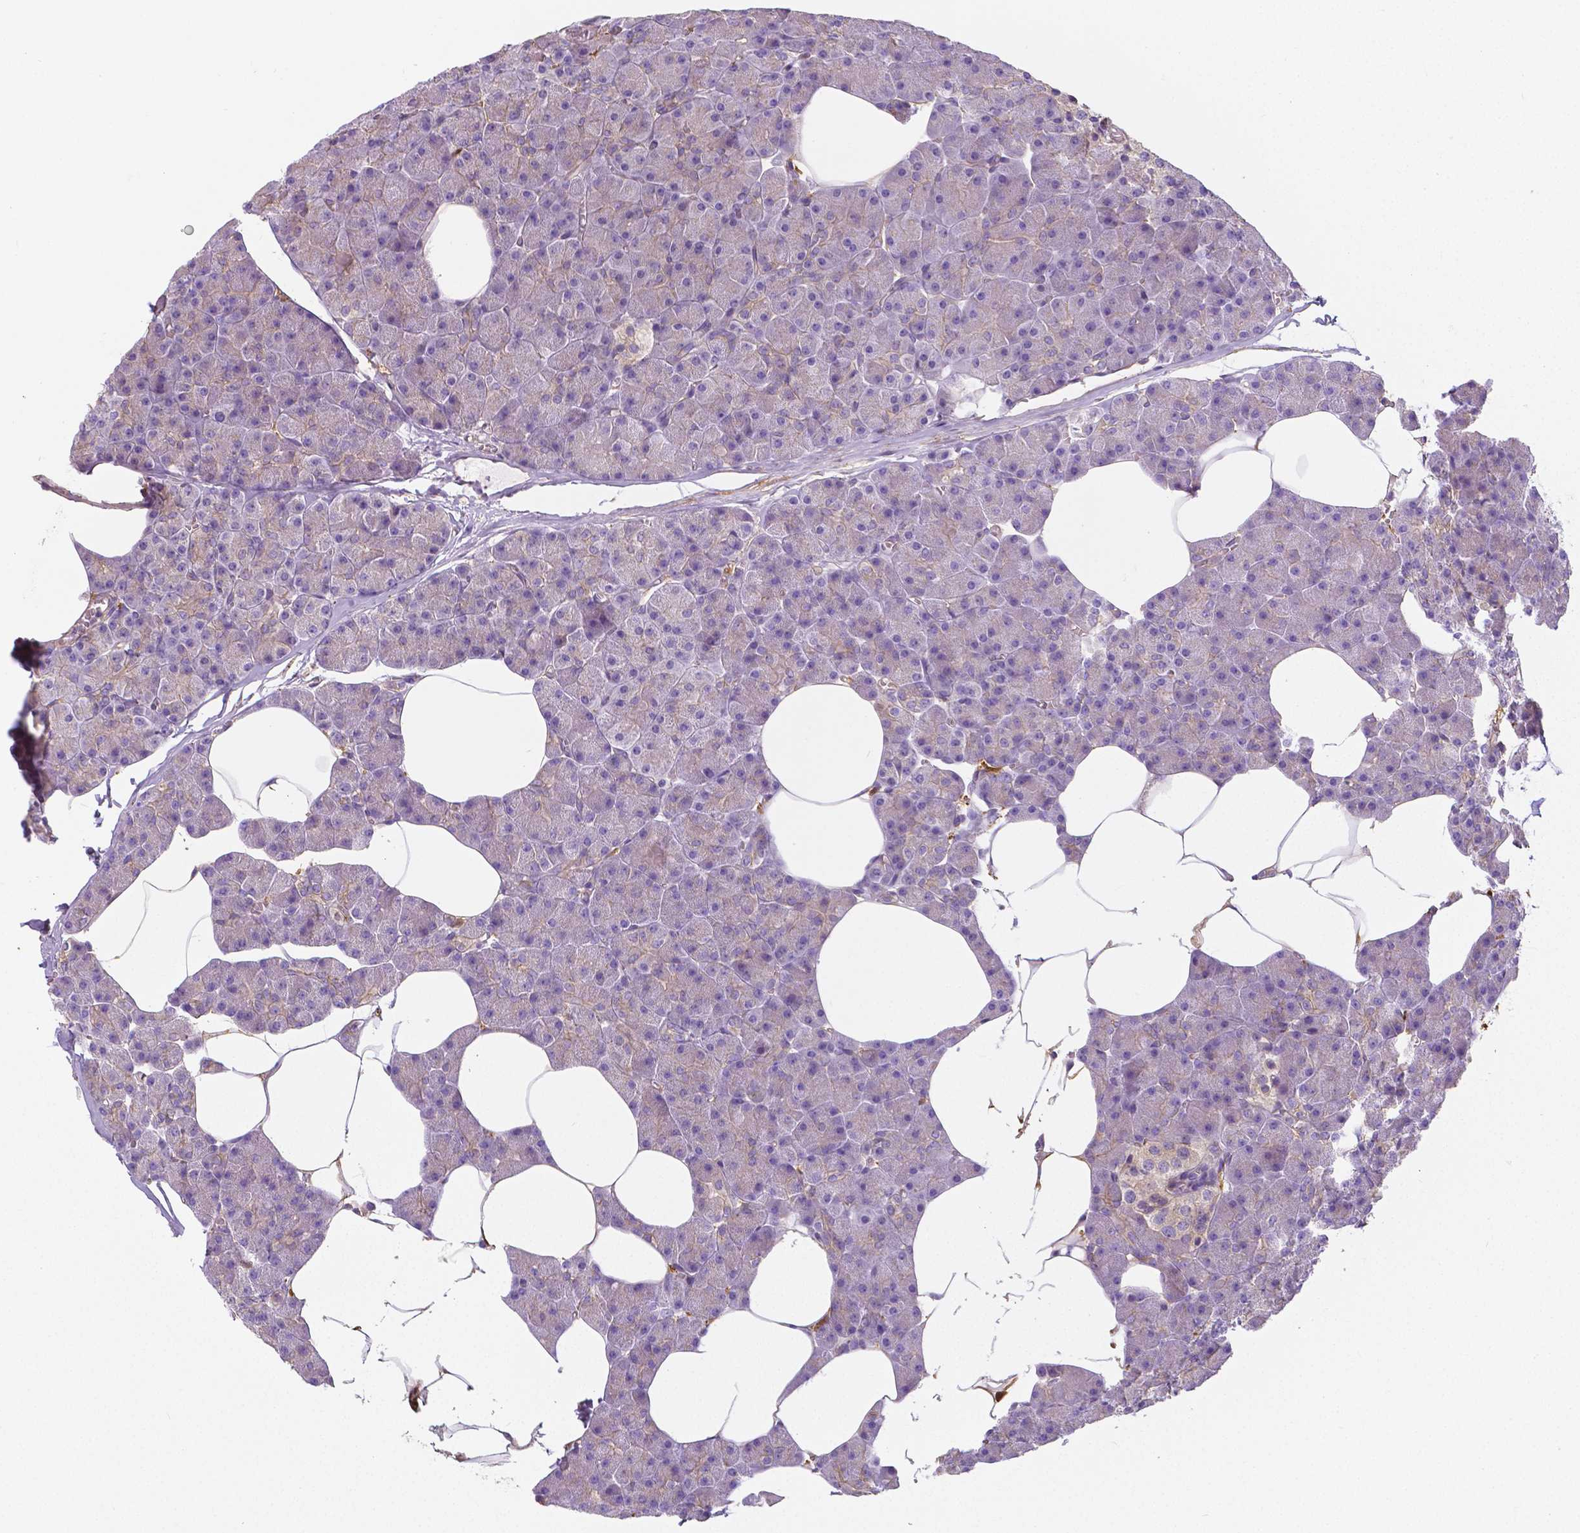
{"staining": {"intensity": "moderate", "quantity": "<25%", "location": "cytoplasmic/membranous"}, "tissue": "pancreas", "cell_type": "Exocrine glandular cells", "image_type": "normal", "snomed": [{"axis": "morphology", "description": "Normal tissue, NOS"}, {"axis": "topography", "description": "Pancreas"}], "caption": "Protein expression by immunohistochemistry demonstrates moderate cytoplasmic/membranous staining in about <25% of exocrine glandular cells in unremarkable pancreas.", "gene": "CRMP1", "patient": {"sex": "female", "age": 45}}